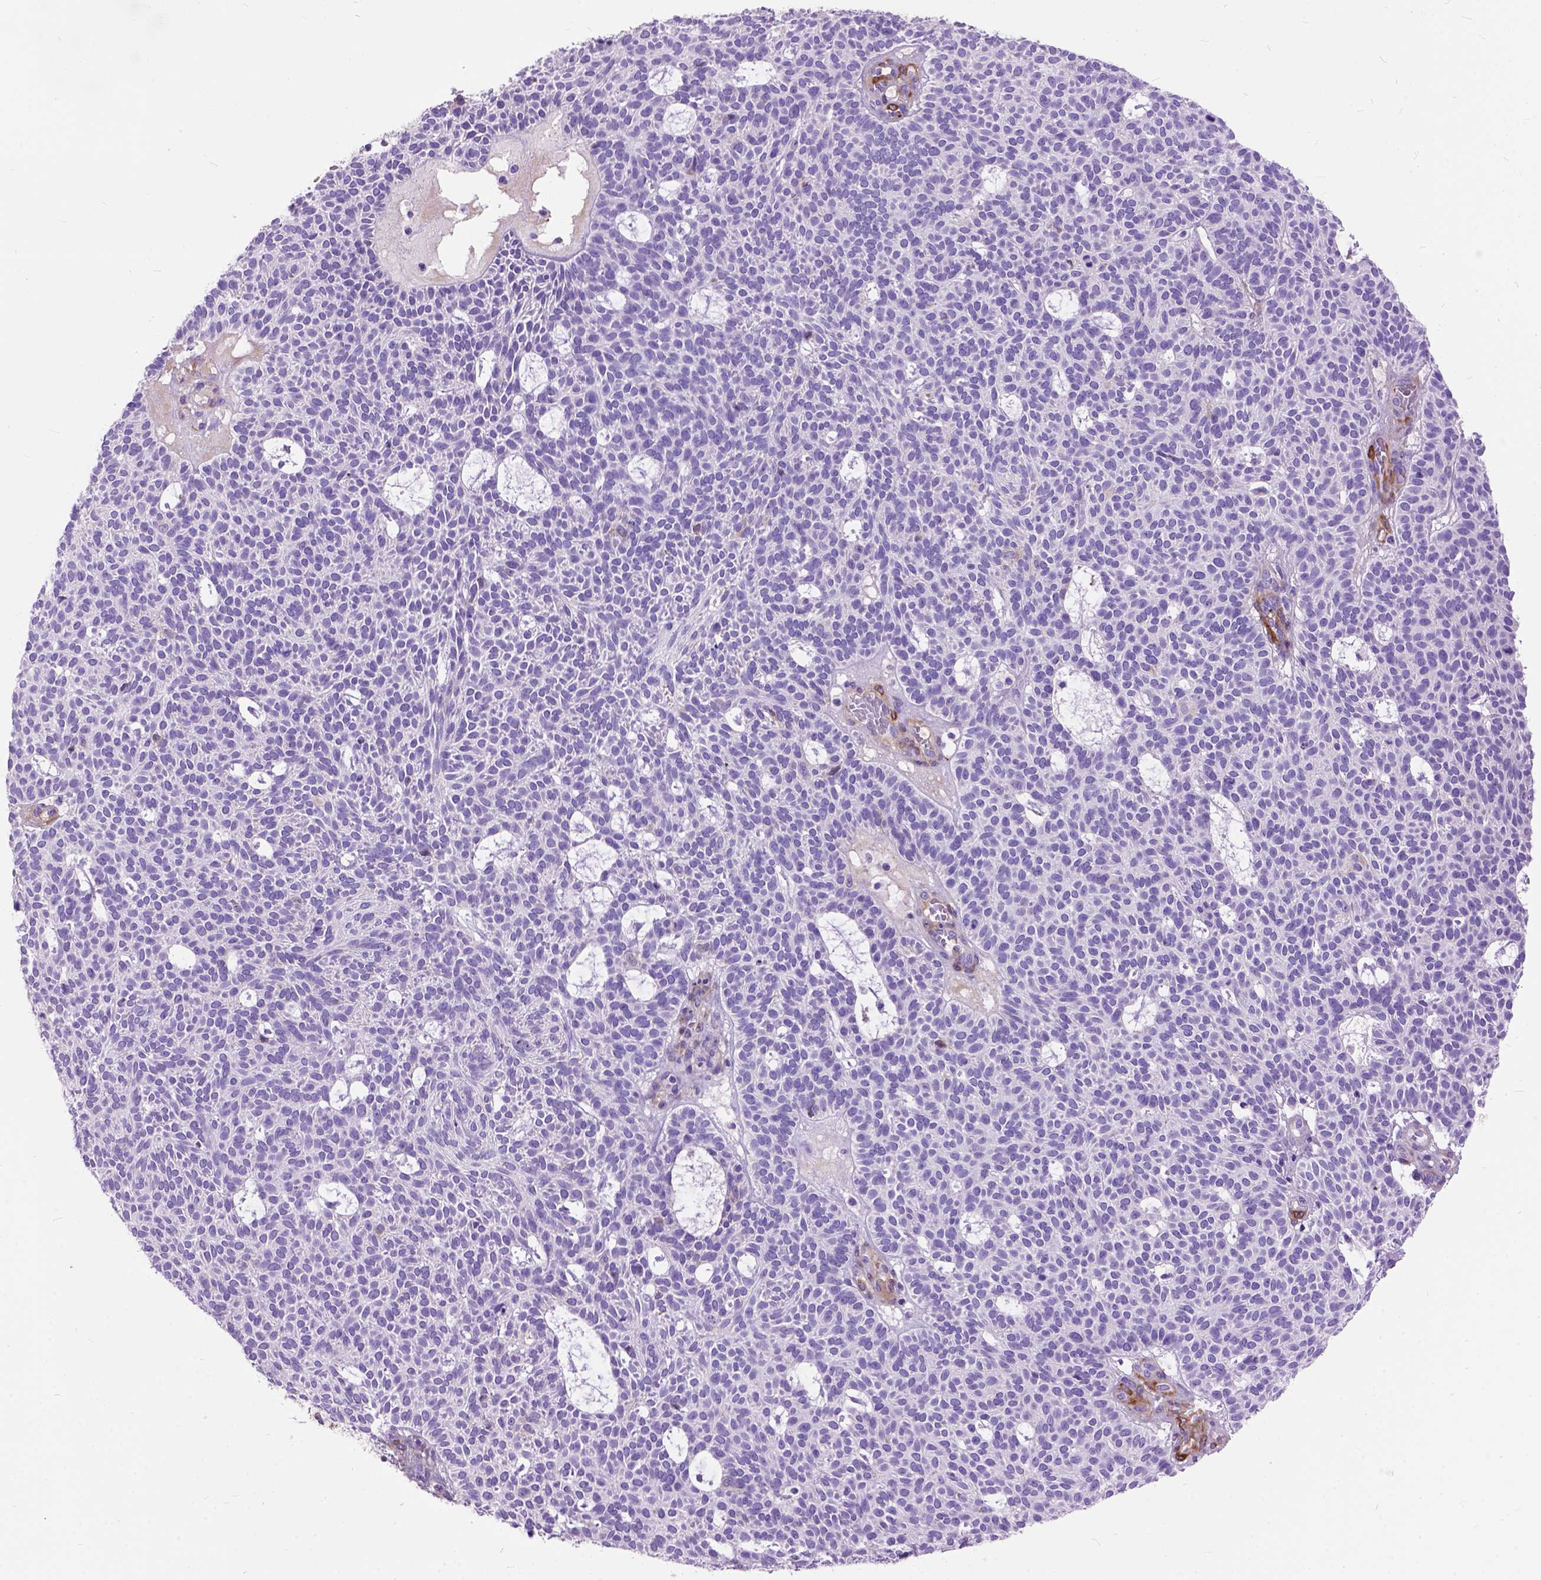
{"staining": {"intensity": "negative", "quantity": "none", "location": "none"}, "tissue": "skin cancer", "cell_type": "Tumor cells", "image_type": "cancer", "snomed": [{"axis": "morphology", "description": "Squamous cell carcinoma, NOS"}, {"axis": "topography", "description": "Skin"}], "caption": "Skin squamous cell carcinoma was stained to show a protein in brown. There is no significant expression in tumor cells.", "gene": "MAPT", "patient": {"sex": "female", "age": 90}}